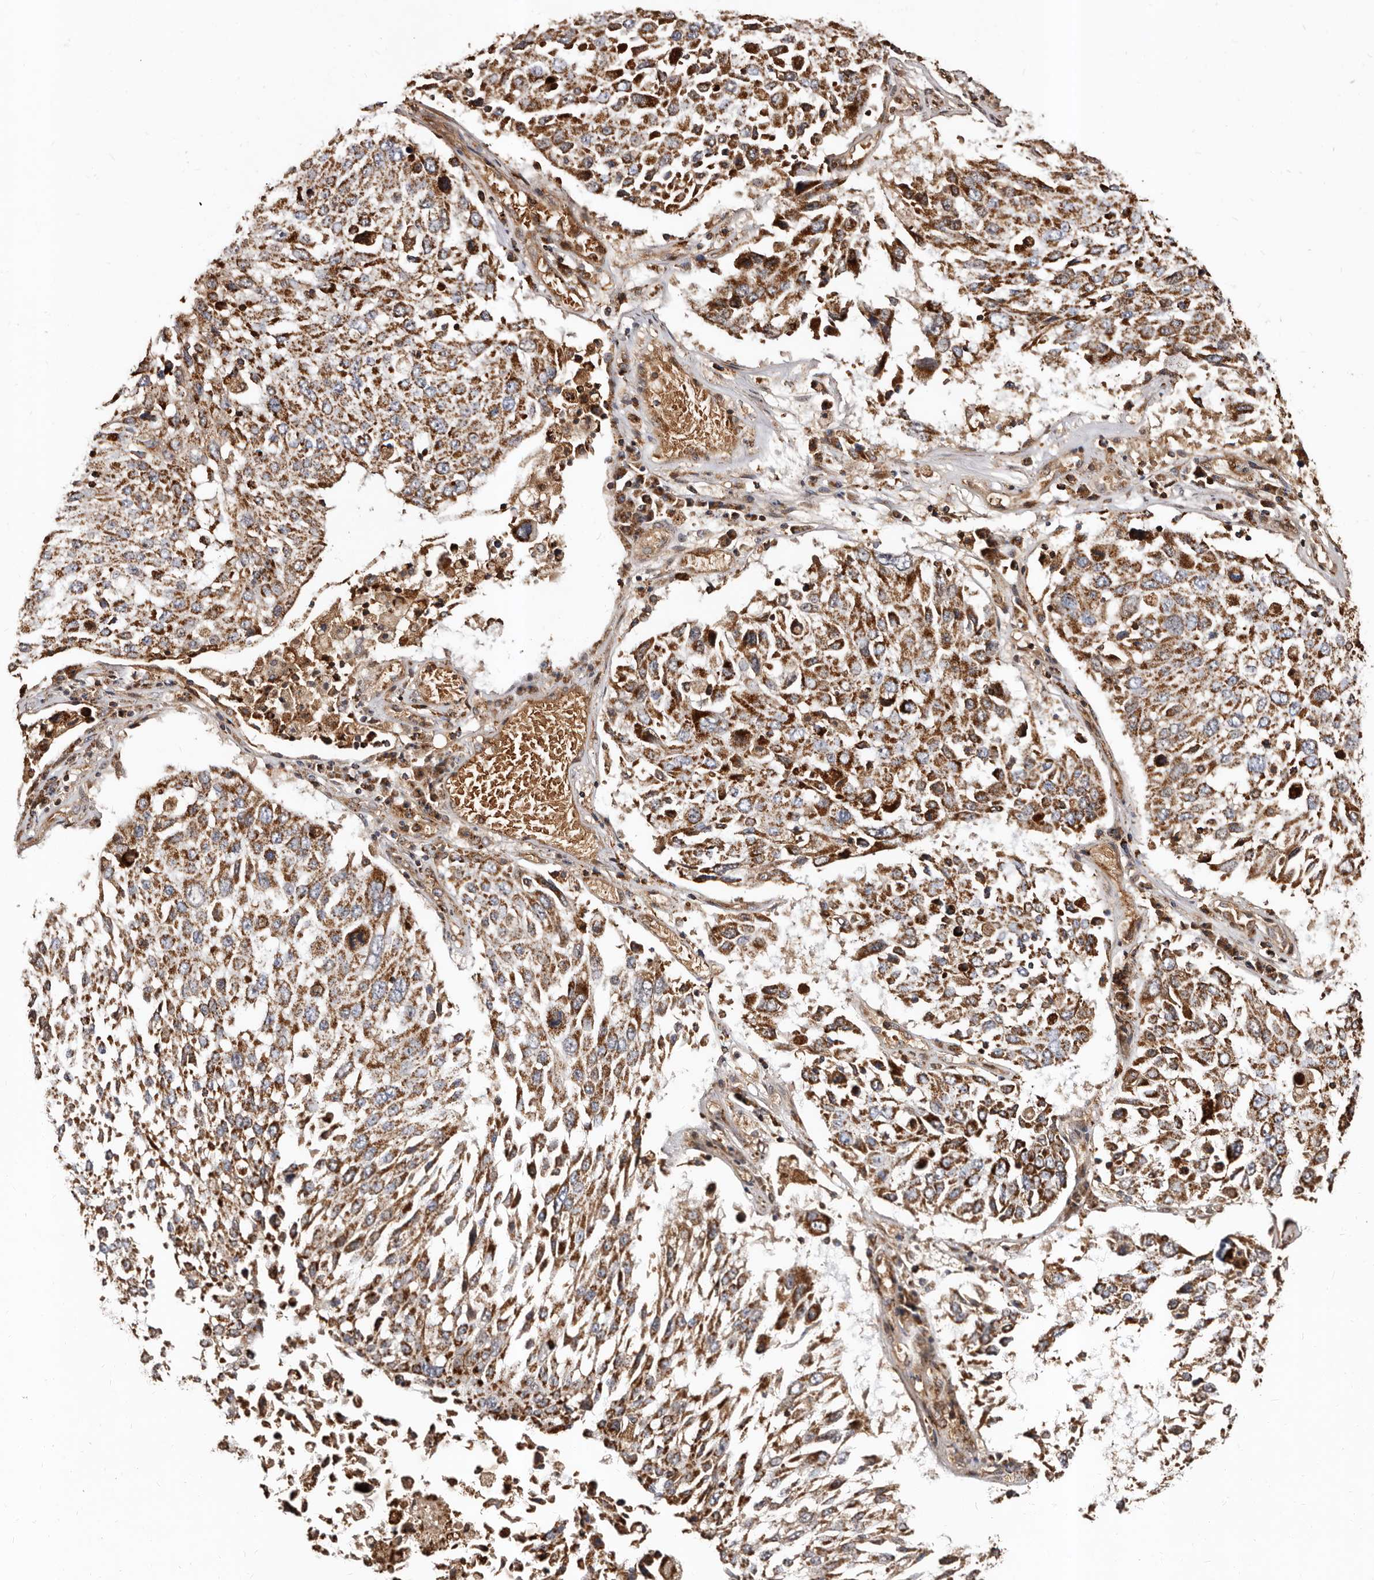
{"staining": {"intensity": "strong", "quantity": ">75%", "location": "cytoplasmic/membranous"}, "tissue": "lung cancer", "cell_type": "Tumor cells", "image_type": "cancer", "snomed": [{"axis": "morphology", "description": "Squamous cell carcinoma, NOS"}, {"axis": "topography", "description": "Lung"}], "caption": "Protein staining of lung squamous cell carcinoma tissue displays strong cytoplasmic/membranous staining in about >75% of tumor cells. (Brightfield microscopy of DAB IHC at high magnification).", "gene": "BAX", "patient": {"sex": "male", "age": 65}}